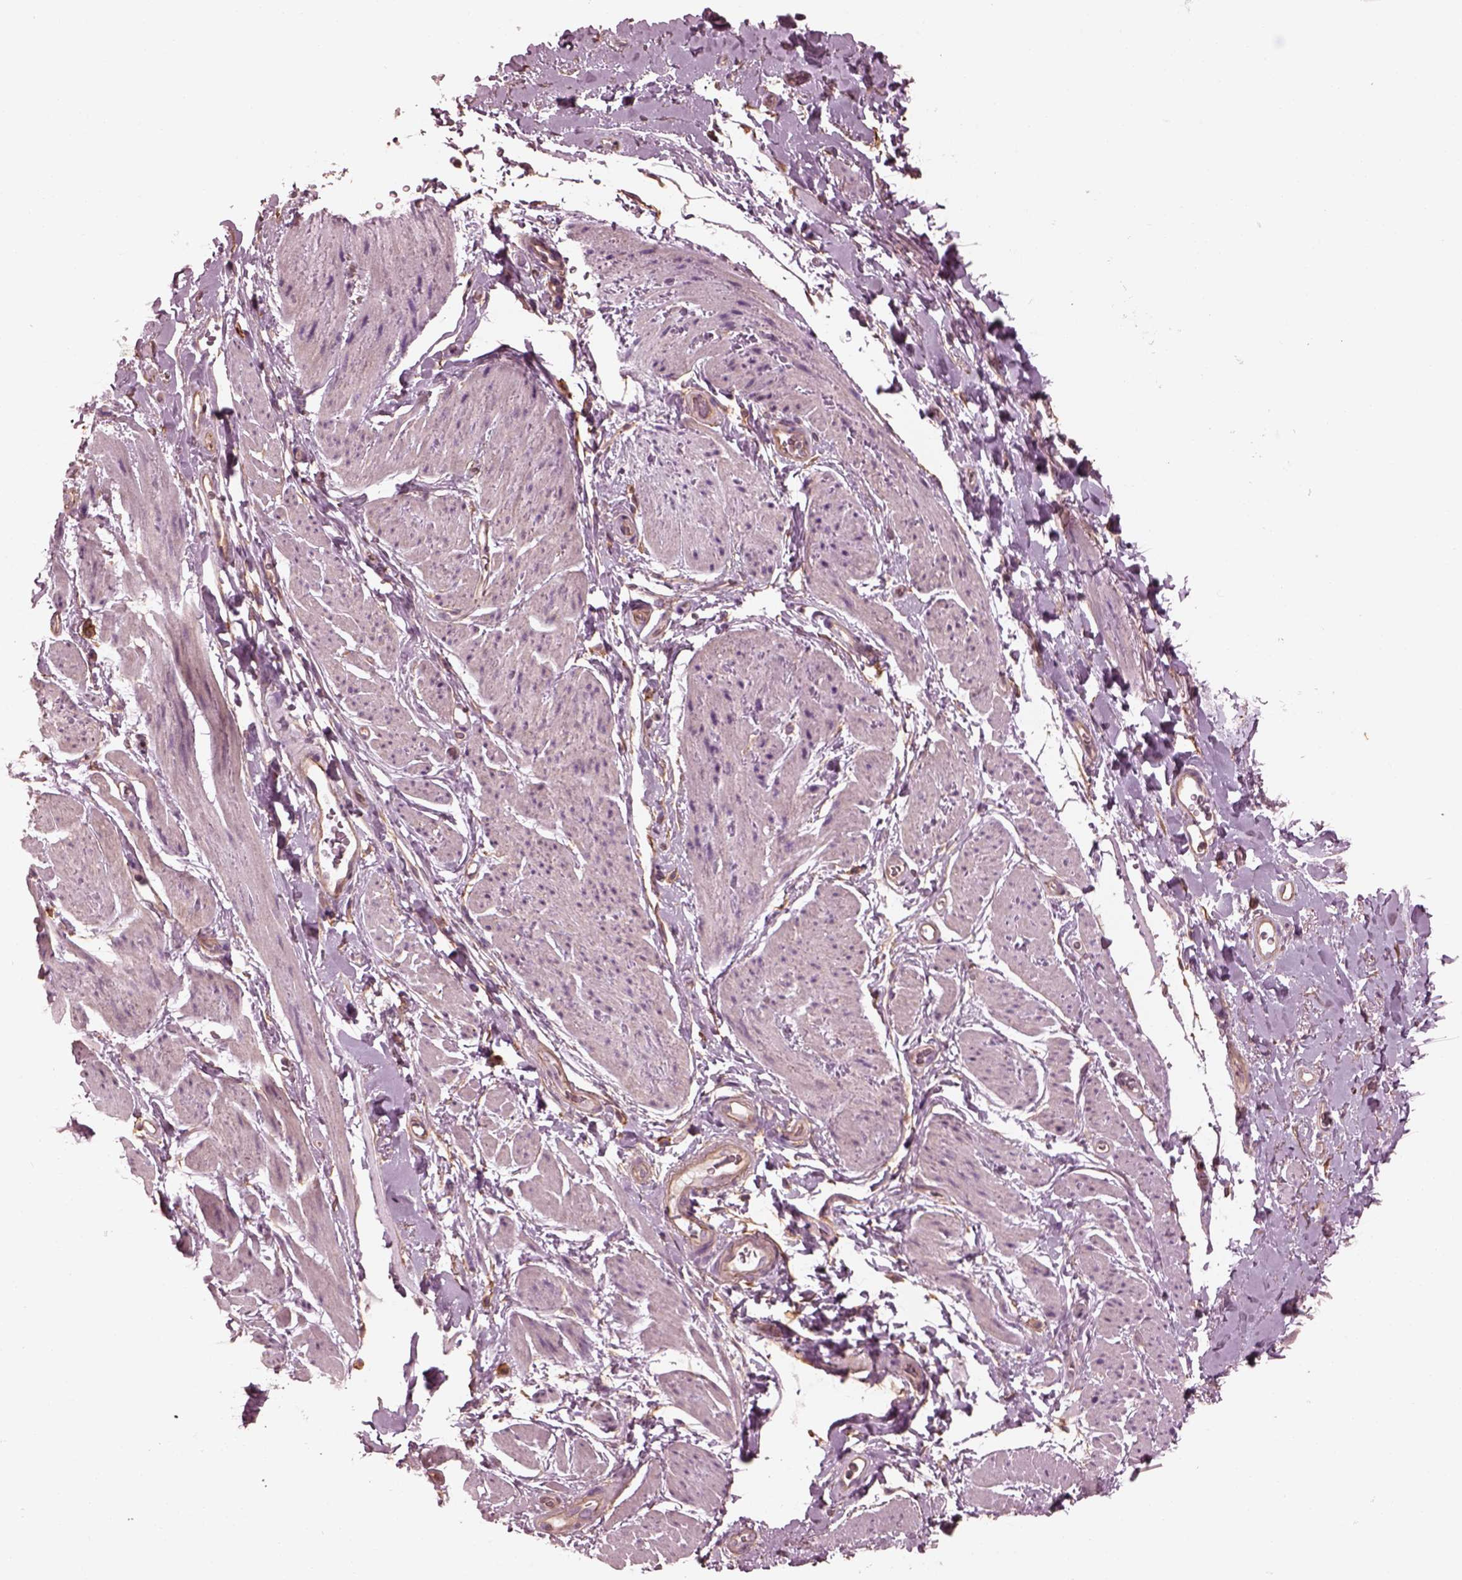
{"staining": {"intensity": "negative", "quantity": "none", "location": "none"}, "tissue": "adipose tissue", "cell_type": "Adipocytes", "image_type": "normal", "snomed": [{"axis": "morphology", "description": "Normal tissue, NOS"}, {"axis": "topography", "description": "Anal"}, {"axis": "topography", "description": "Peripheral nerve tissue"}], "caption": "Immunohistochemistry (IHC) image of normal adipose tissue: human adipose tissue stained with DAB (3,3'-diaminobenzidine) demonstrates no significant protein positivity in adipocytes.", "gene": "ELAPOR1", "patient": {"sex": "male", "age": 53}}